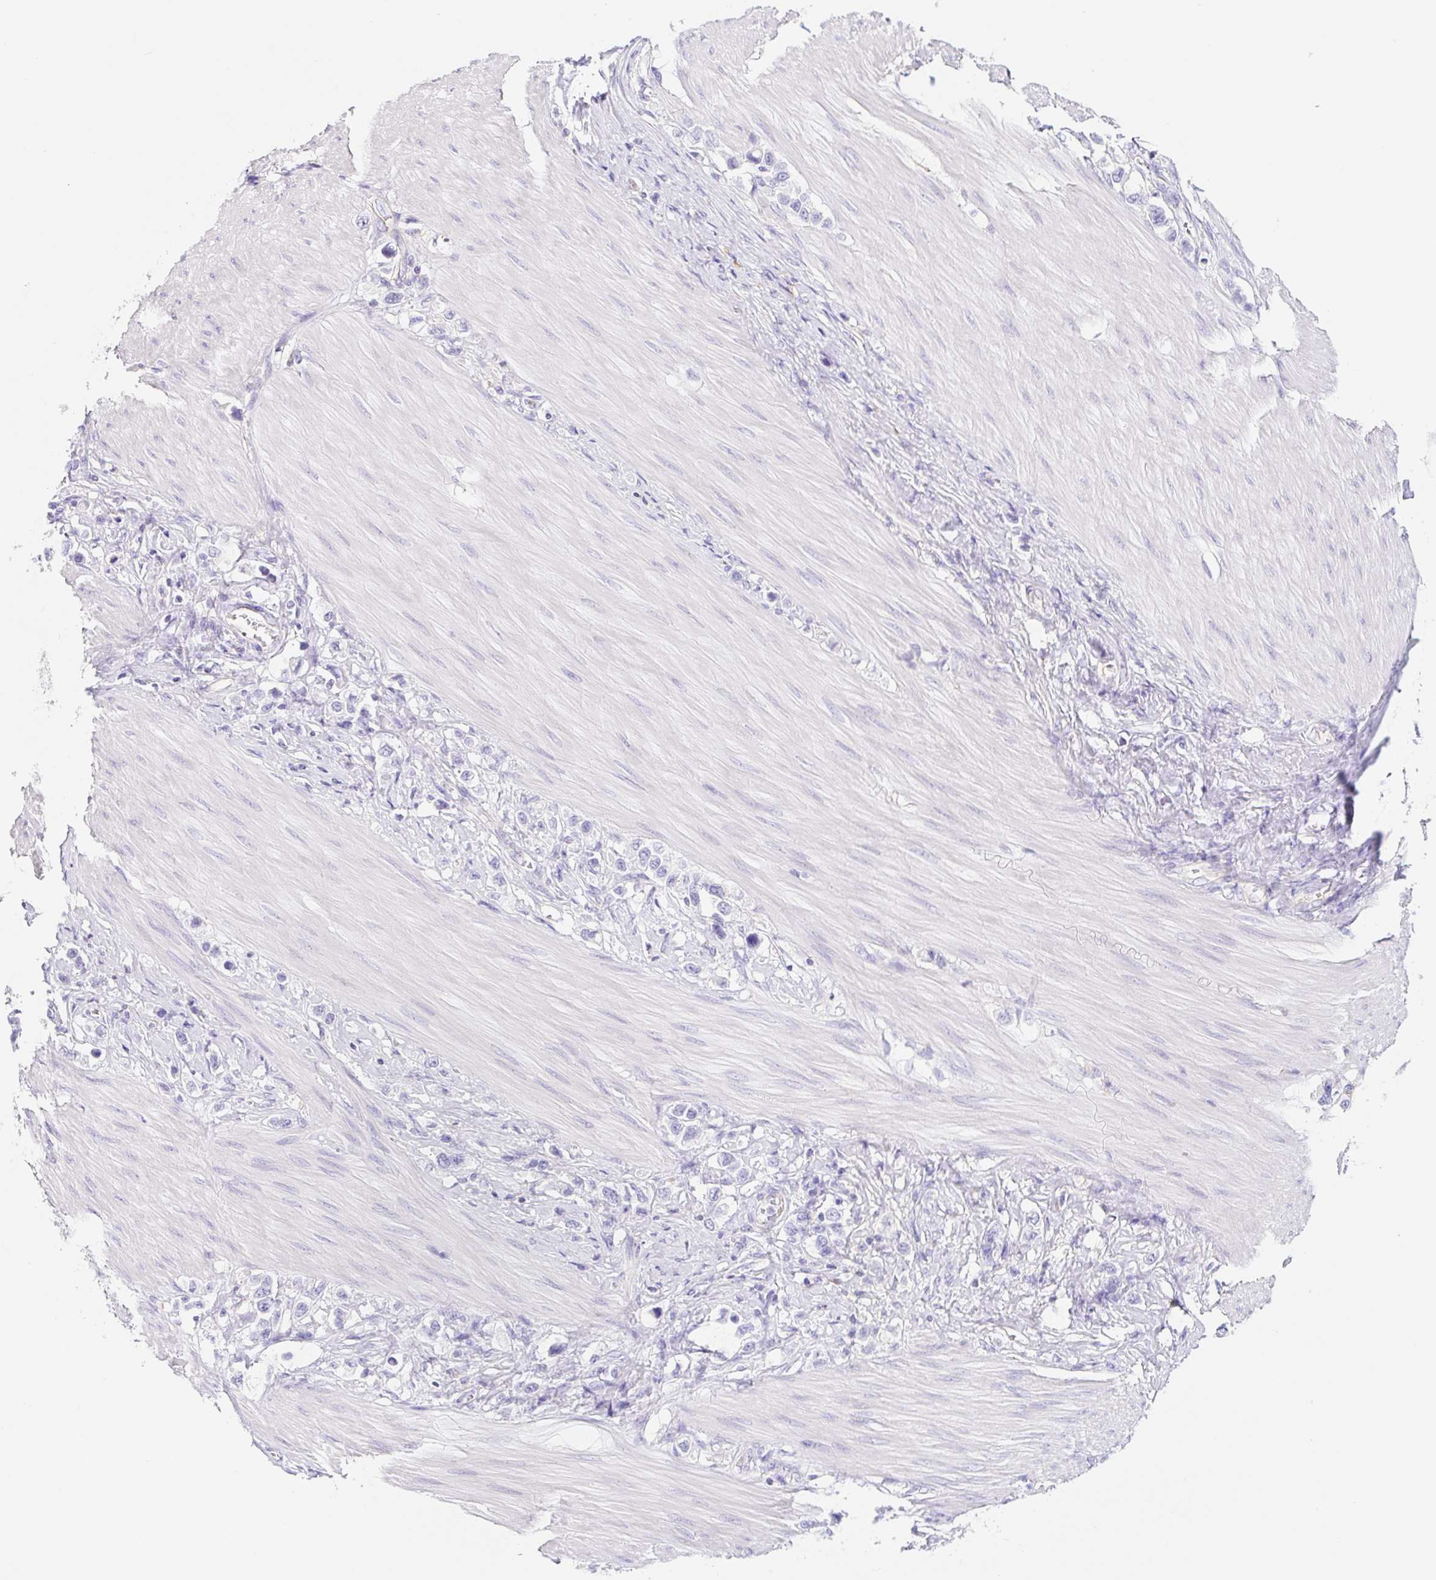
{"staining": {"intensity": "negative", "quantity": "none", "location": "none"}, "tissue": "stomach cancer", "cell_type": "Tumor cells", "image_type": "cancer", "snomed": [{"axis": "morphology", "description": "Adenocarcinoma, NOS"}, {"axis": "topography", "description": "Stomach"}], "caption": "DAB immunohistochemical staining of stomach cancer (adenocarcinoma) shows no significant positivity in tumor cells.", "gene": "DKK4", "patient": {"sex": "female", "age": 65}}